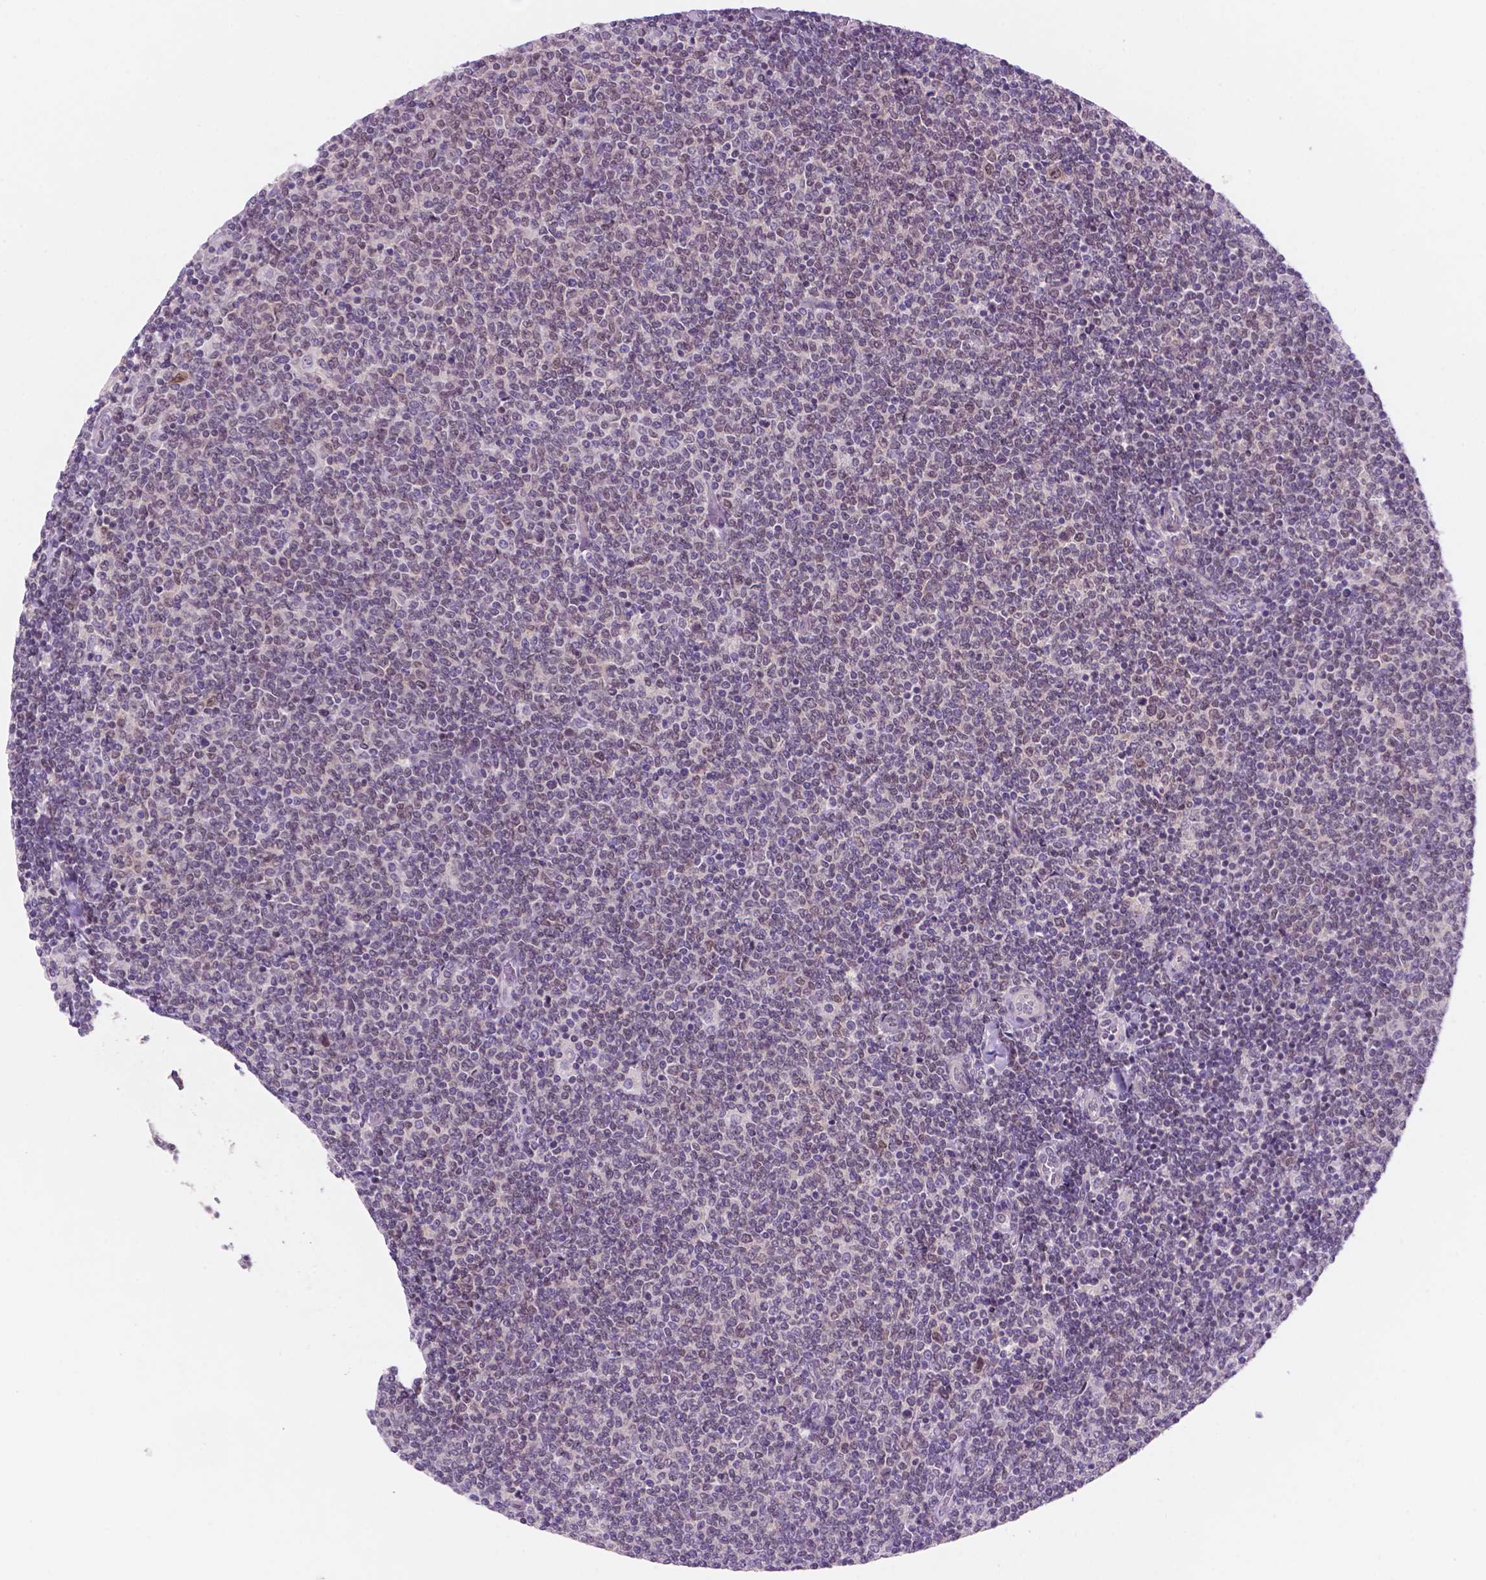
{"staining": {"intensity": "negative", "quantity": "none", "location": "none"}, "tissue": "lymphoma", "cell_type": "Tumor cells", "image_type": "cancer", "snomed": [{"axis": "morphology", "description": "Malignant lymphoma, non-Hodgkin's type, Low grade"}, {"axis": "topography", "description": "Lymph node"}], "caption": "Immunohistochemistry (IHC) photomicrograph of neoplastic tissue: low-grade malignant lymphoma, non-Hodgkin's type stained with DAB (3,3'-diaminobenzidine) demonstrates no significant protein staining in tumor cells.", "gene": "FAM50B", "patient": {"sex": "male", "age": 52}}